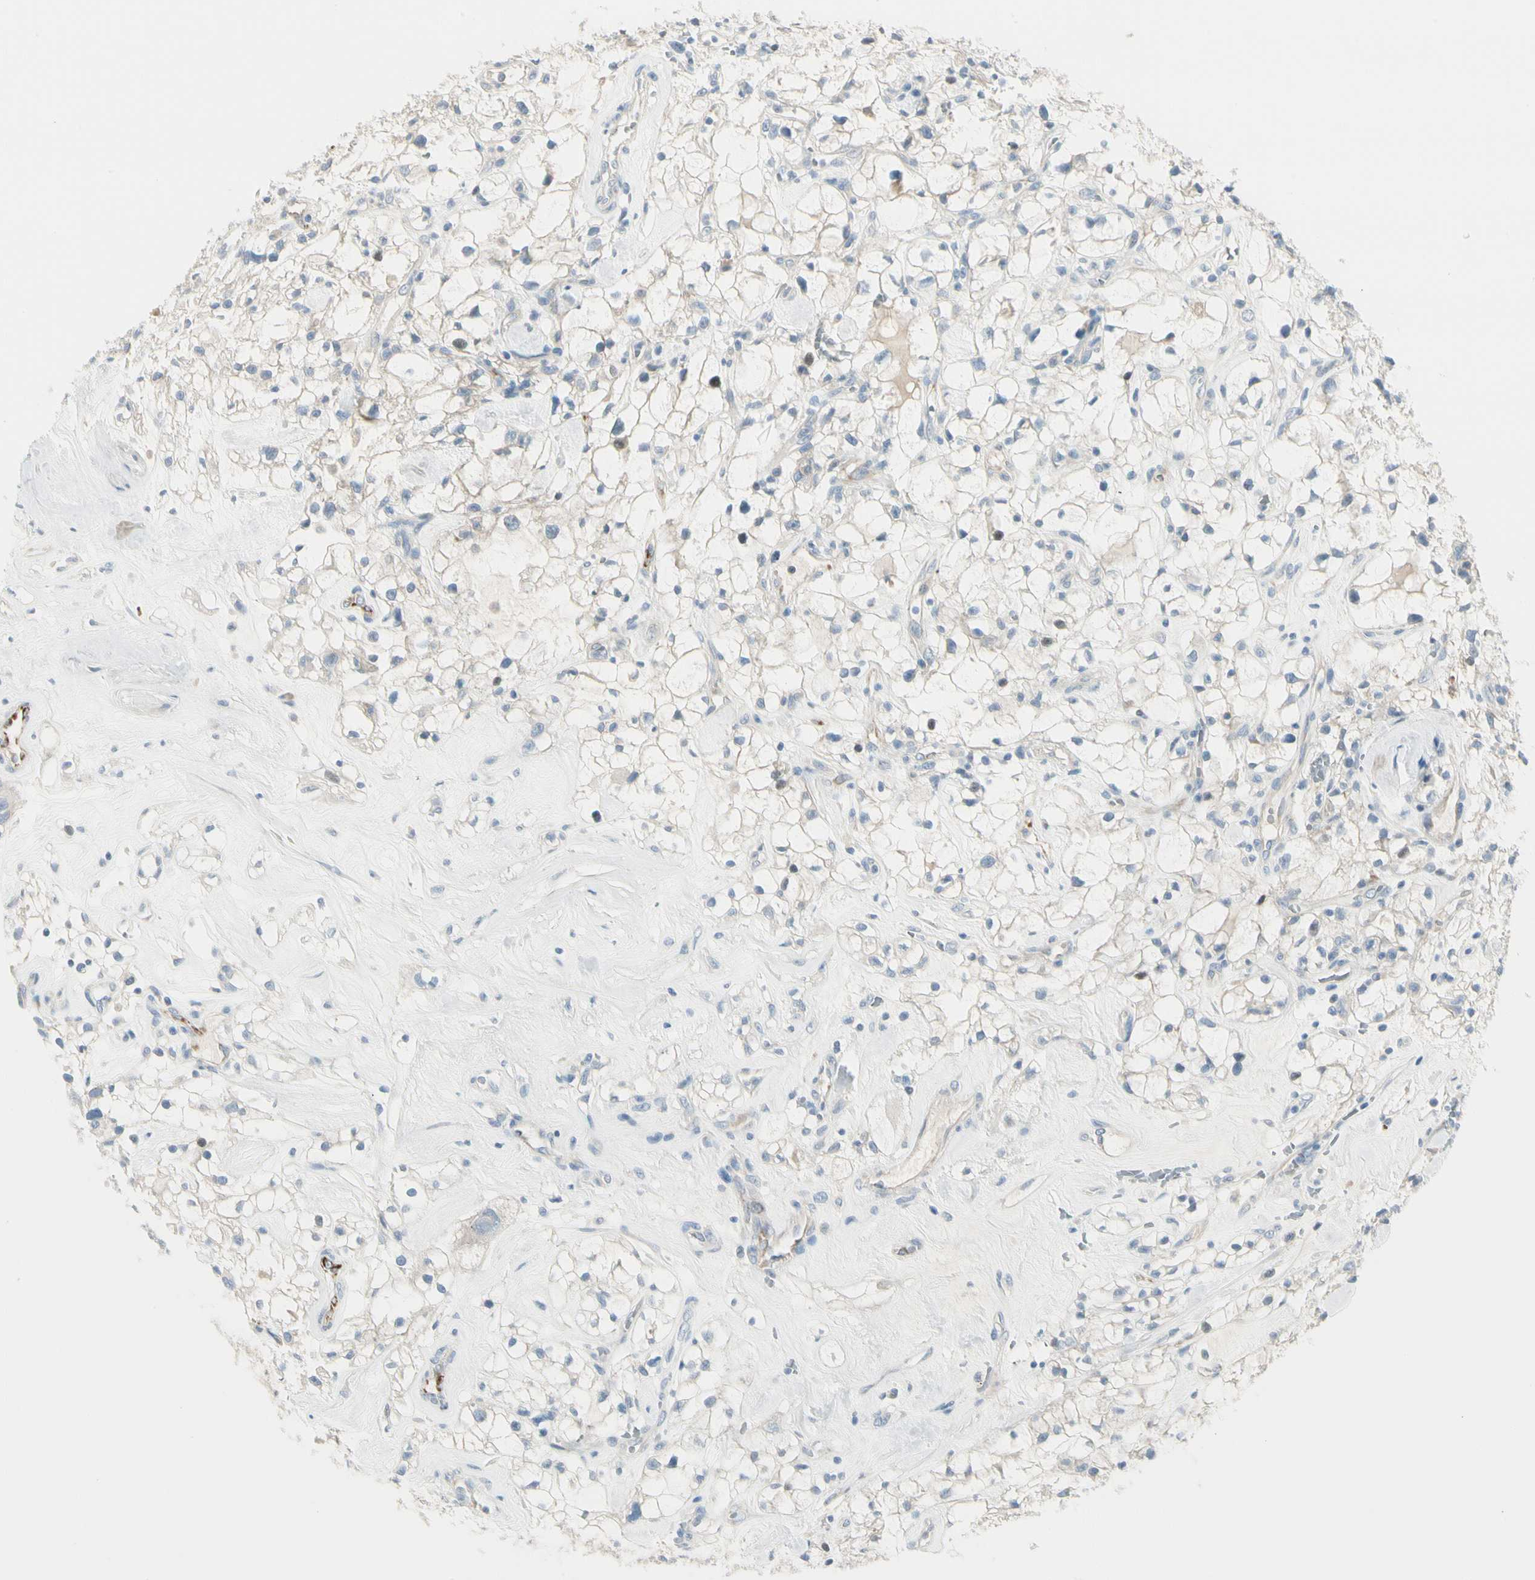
{"staining": {"intensity": "negative", "quantity": "none", "location": "none"}, "tissue": "renal cancer", "cell_type": "Tumor cells", "image_type": "cancer", "snomed": [{"axis": "morphology", "description": "Adenocarcinoma, NOS"}, {"axis": "topography", "description": "Kidney"}], "caption": "This is a photomicrograph of IHC staining of renal cancer (adenocarcinoma), which shows no positivity in tumor cells.", "gene": "SLC6A15", "patient": {"sex": "female", "age": 60}}